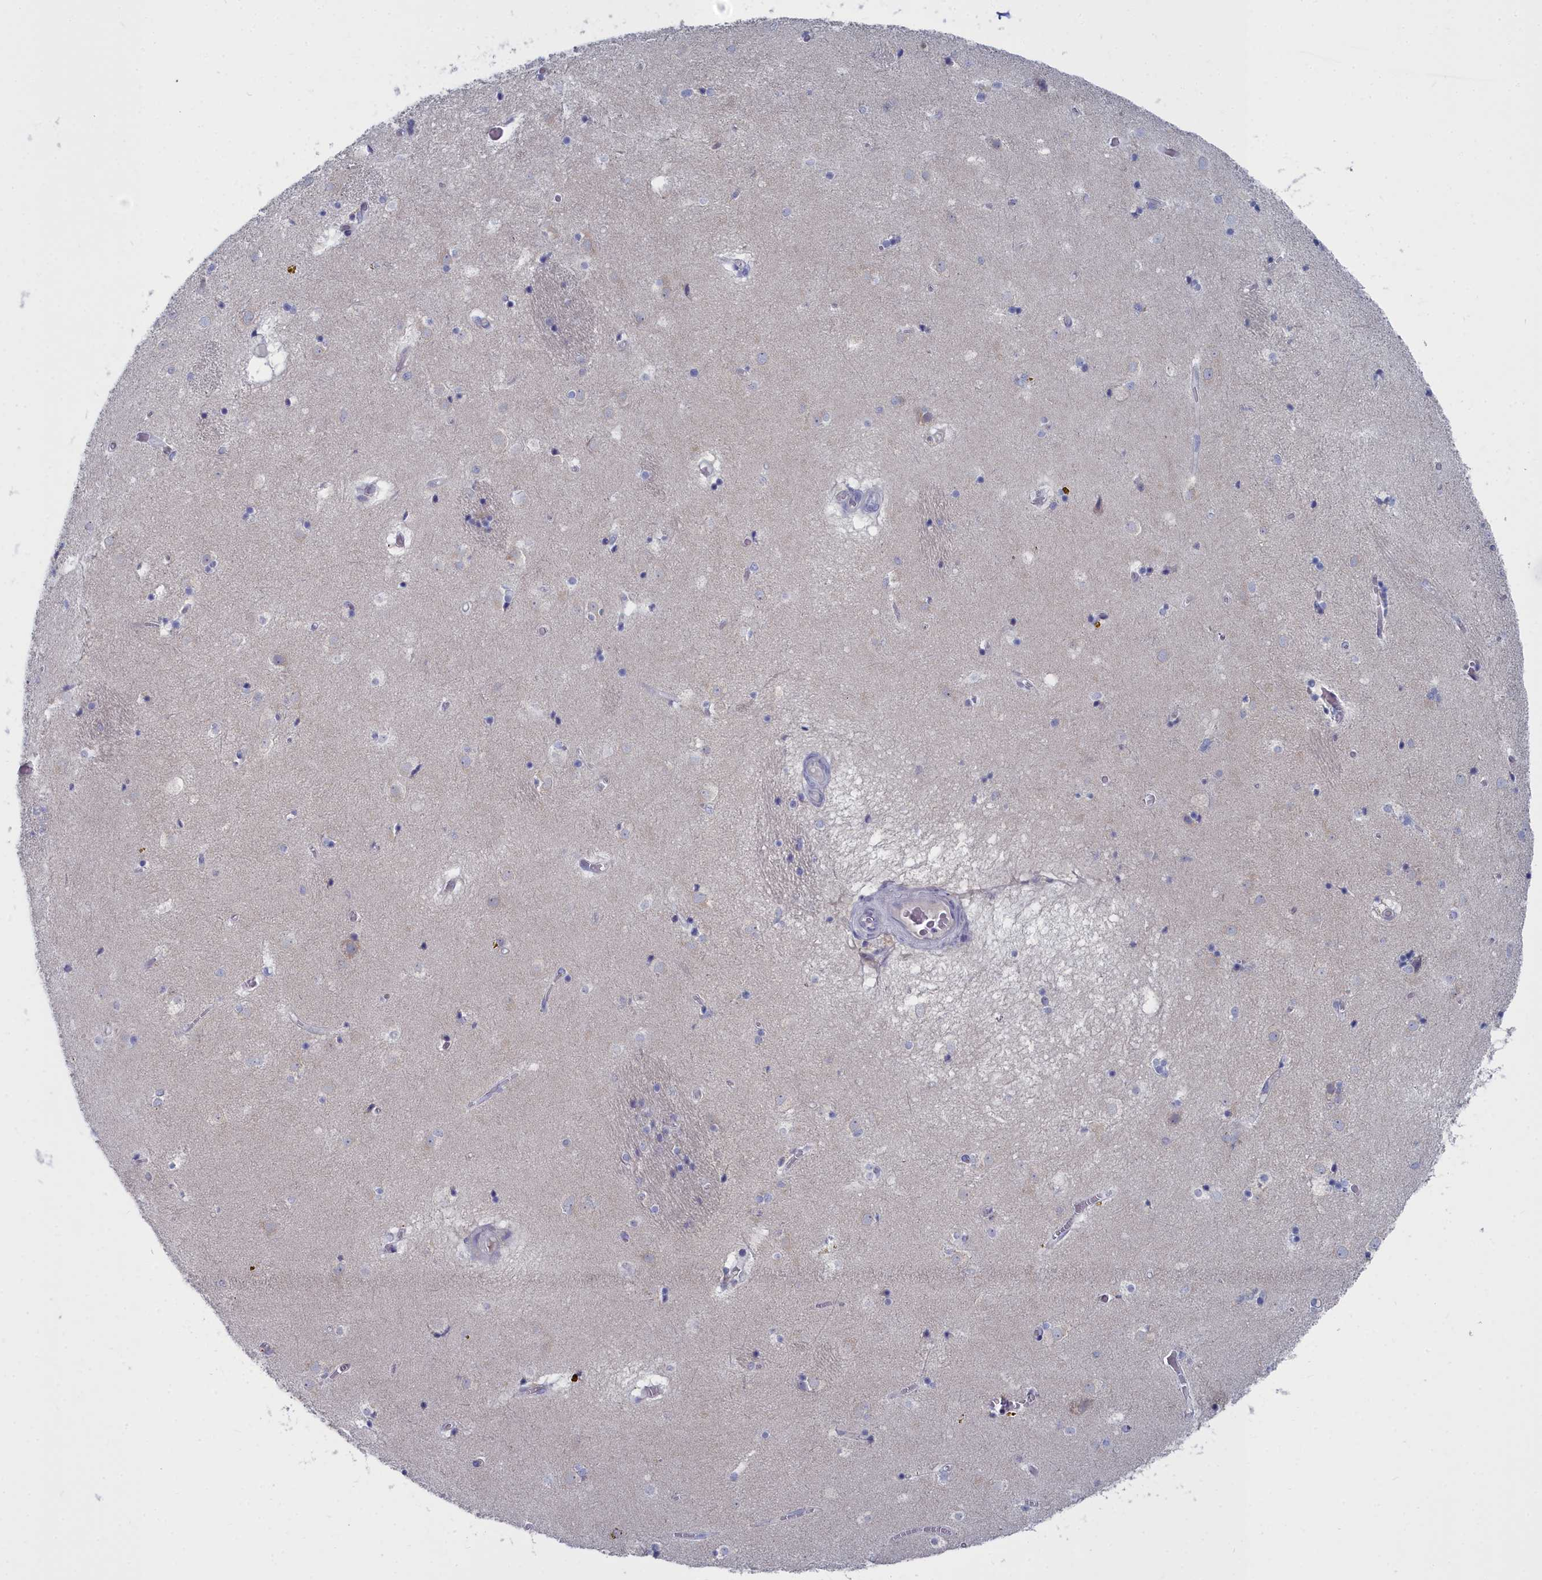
{"staining": {"intensity": "negative", "quantity": "none", "location": "none"}, "tissue": "caudate", "cell_type": "Glial cells", "image_type": "normal", "snomed": [{"axis": "morphology", "description": "Normal tissue, NOS"}, {"axis": "topography", "description": "Lateral ventricle wall"}], "caption": "High power microscopy micrograph of an immunohistochemistry histopathology image of normal caudate, revealing no significant staining in glial cells.", "gene": "CCDC149", "patient": {"sex": "male", "age": 70}}